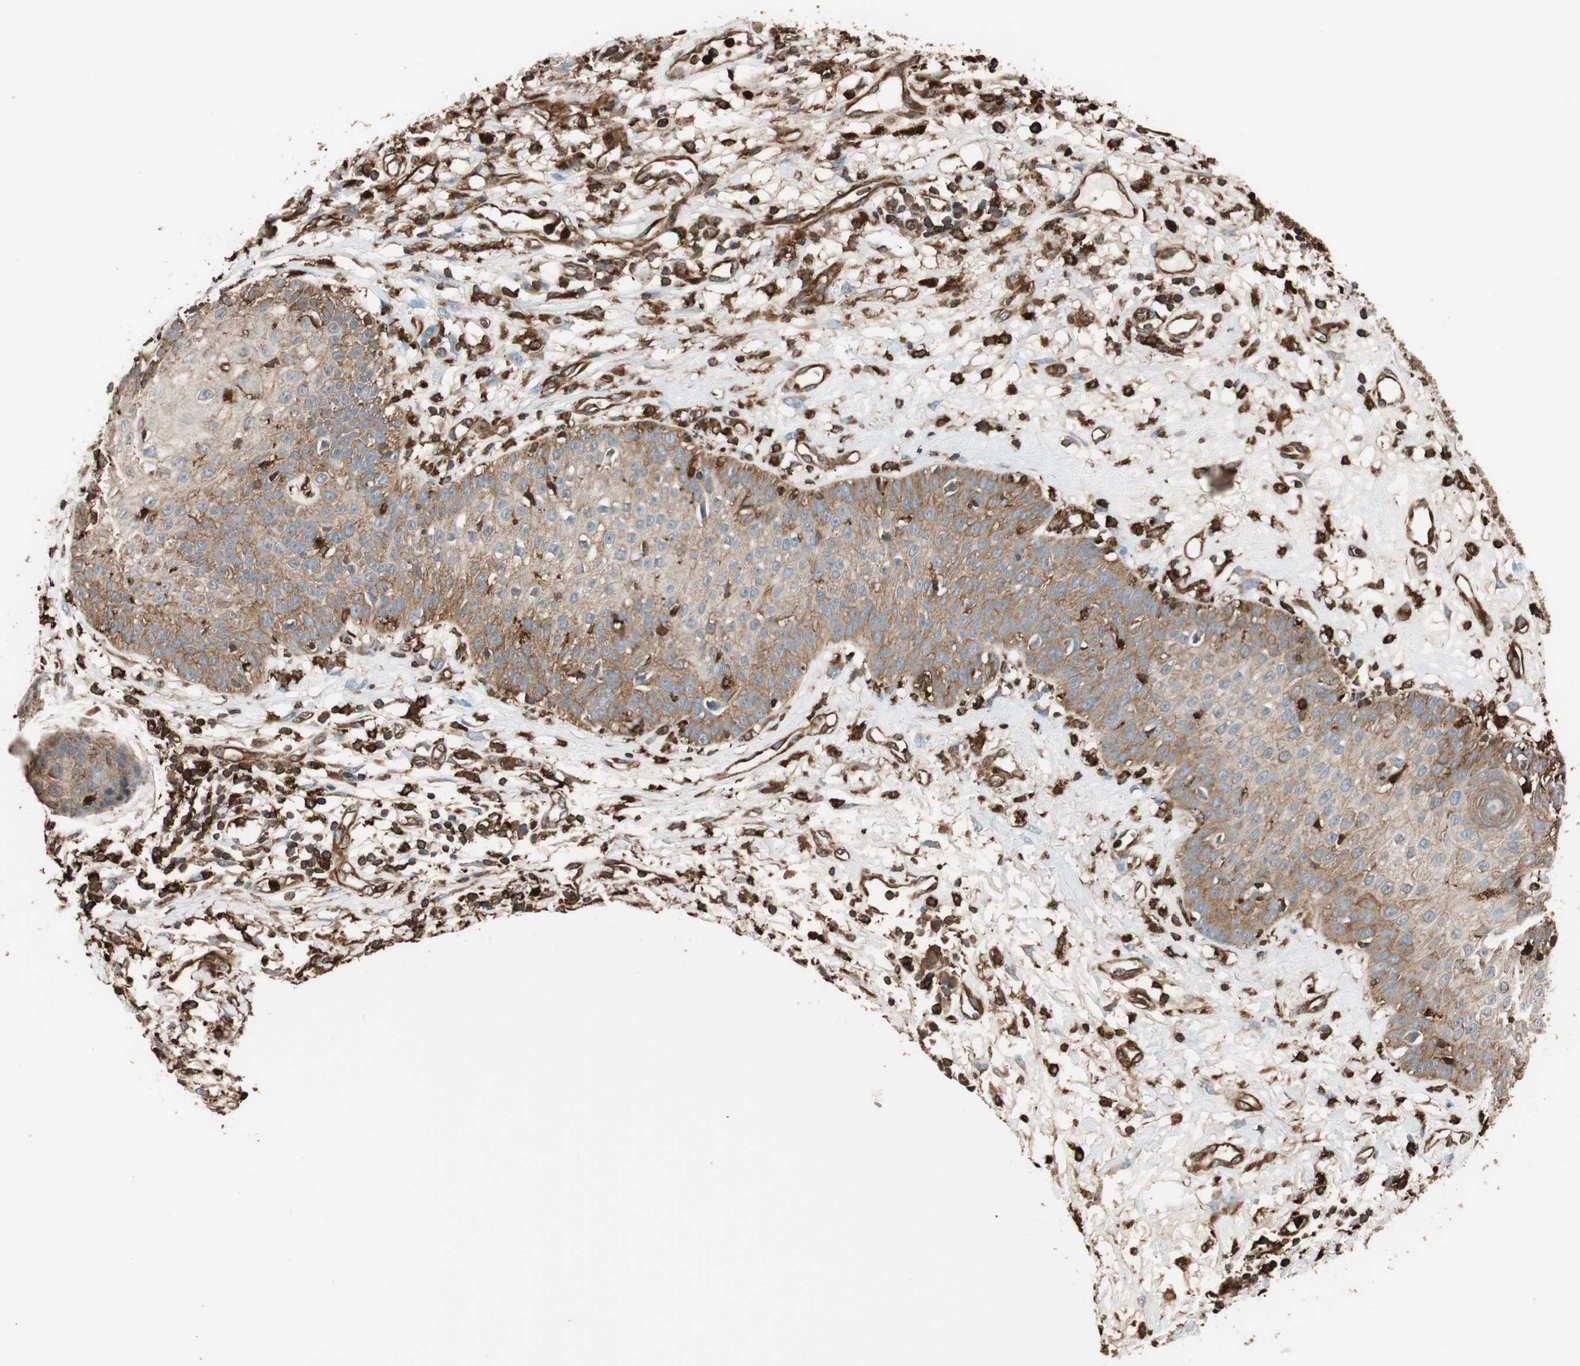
{"staining": {"intensity": "moderate", "quantity": ">75%", "location": "cytoplasmic/membranous"}, "tissue": "skin cancer", "cell_type": "Tumor cells", "image_type": "cancer", "snomed": [{"axis": "morphology", "description": "Squamous cell carcinoma, NOS"}, {"axis": "topography", "description": "Skin"}], "caption": "Protein analysis of skin cancer tissue shows moderate cytoplasmic/membranous staining in about >75% of tumor cells.", "gene": "VASP", "patient": {"sex": "female", "age": 78}}